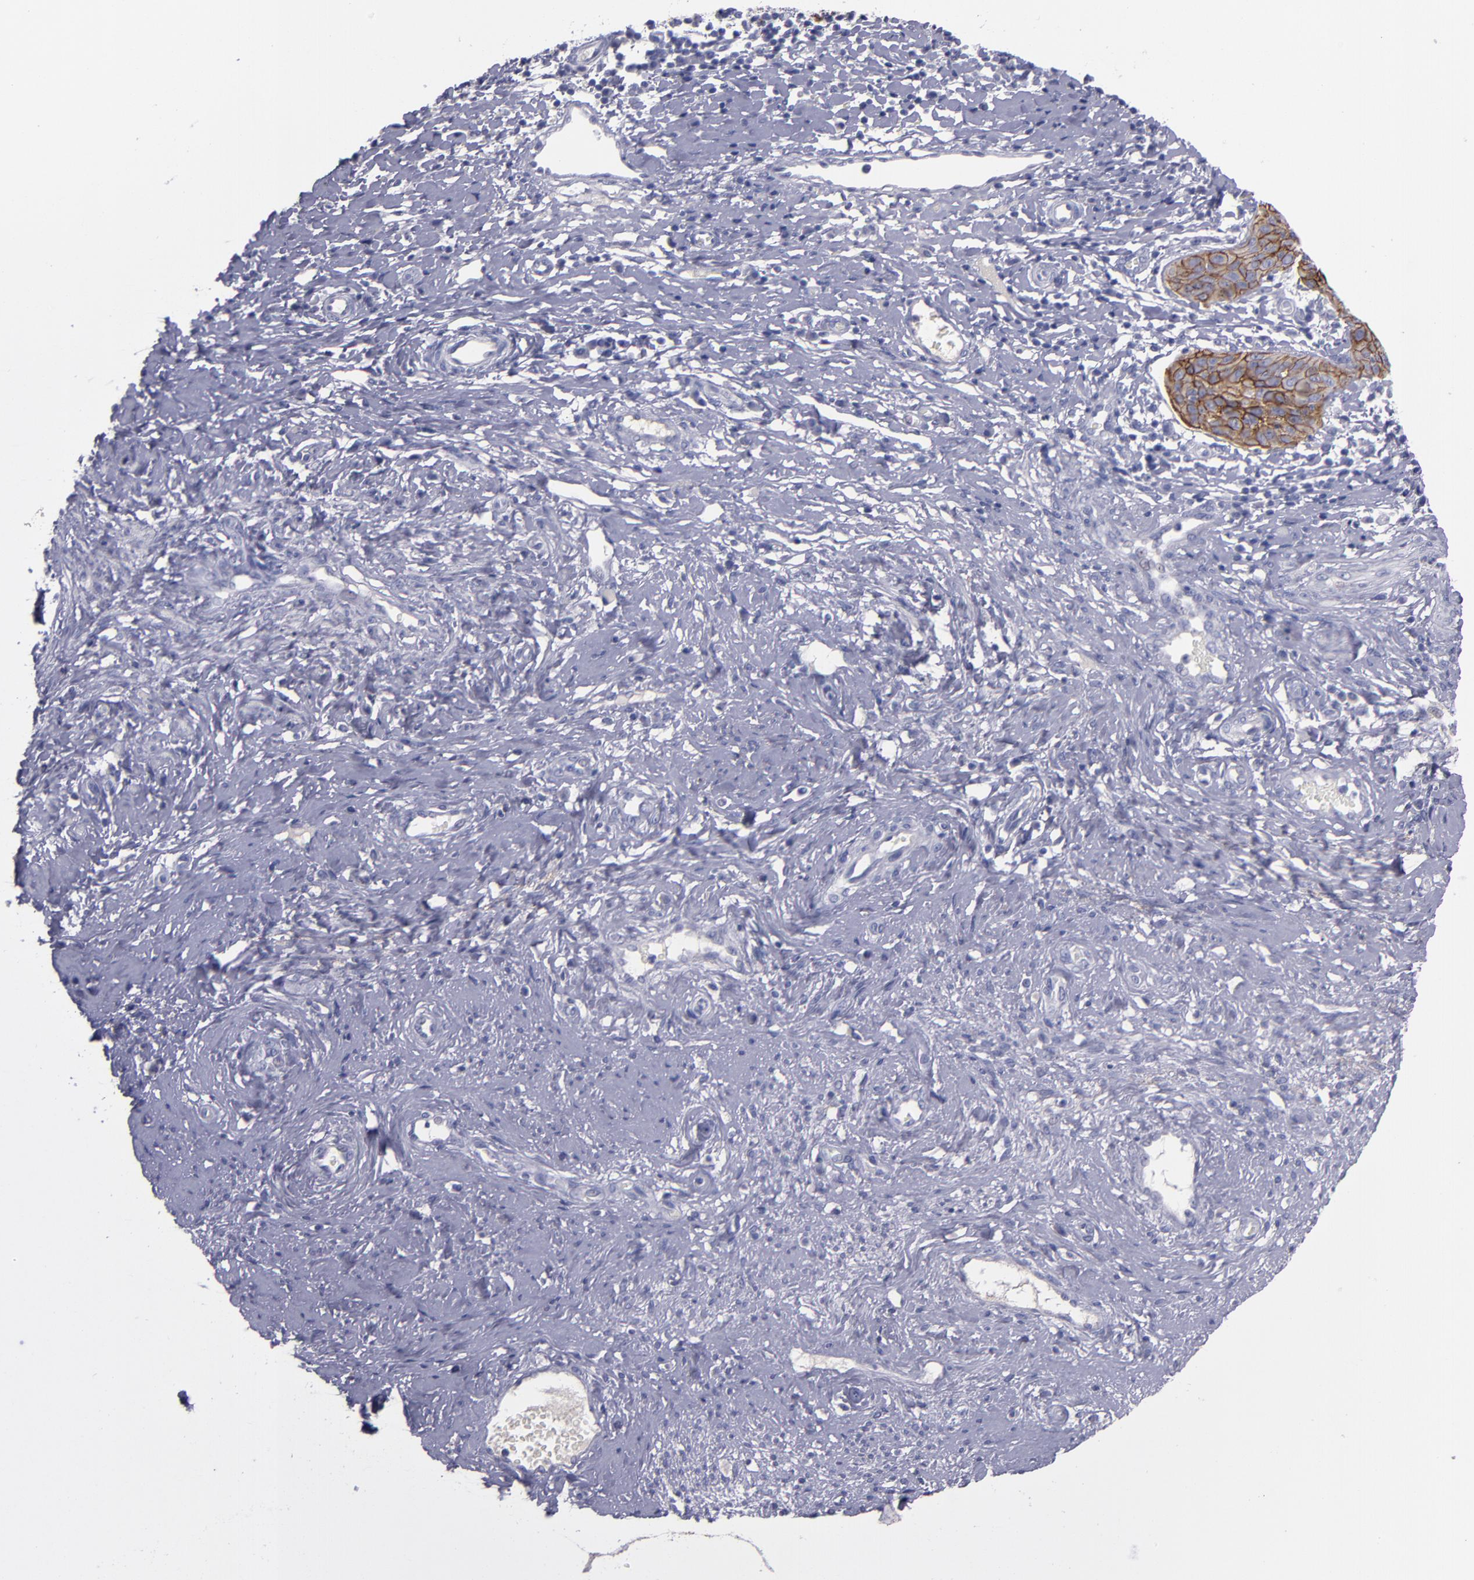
{"staining": {"intensity": "strong", "quantity": ">75%", "location": "cytoplasmic/membranous"}, "tissue": "cervical cancer", "cell_type": "Tumor cells", "image_type": "cancer", "snomed": [{"axis": "morphology", "description": "Normal tissue, NOS"}, {"axis": "morphology", "description": "Squamous cell carcinoma, NOS"}, {"axis": "topography", "description": "Cervix"}], "caption": "A high-resolution photomicrograph shows IHC staining of cervical cancer (squamous cell carcinoma), which demonstrates strong cytoplasmic/membranous staining in approximately >75% of tumor cells.", "gene": "CDH3", "patient": {"sex": "female", "age": 39}}